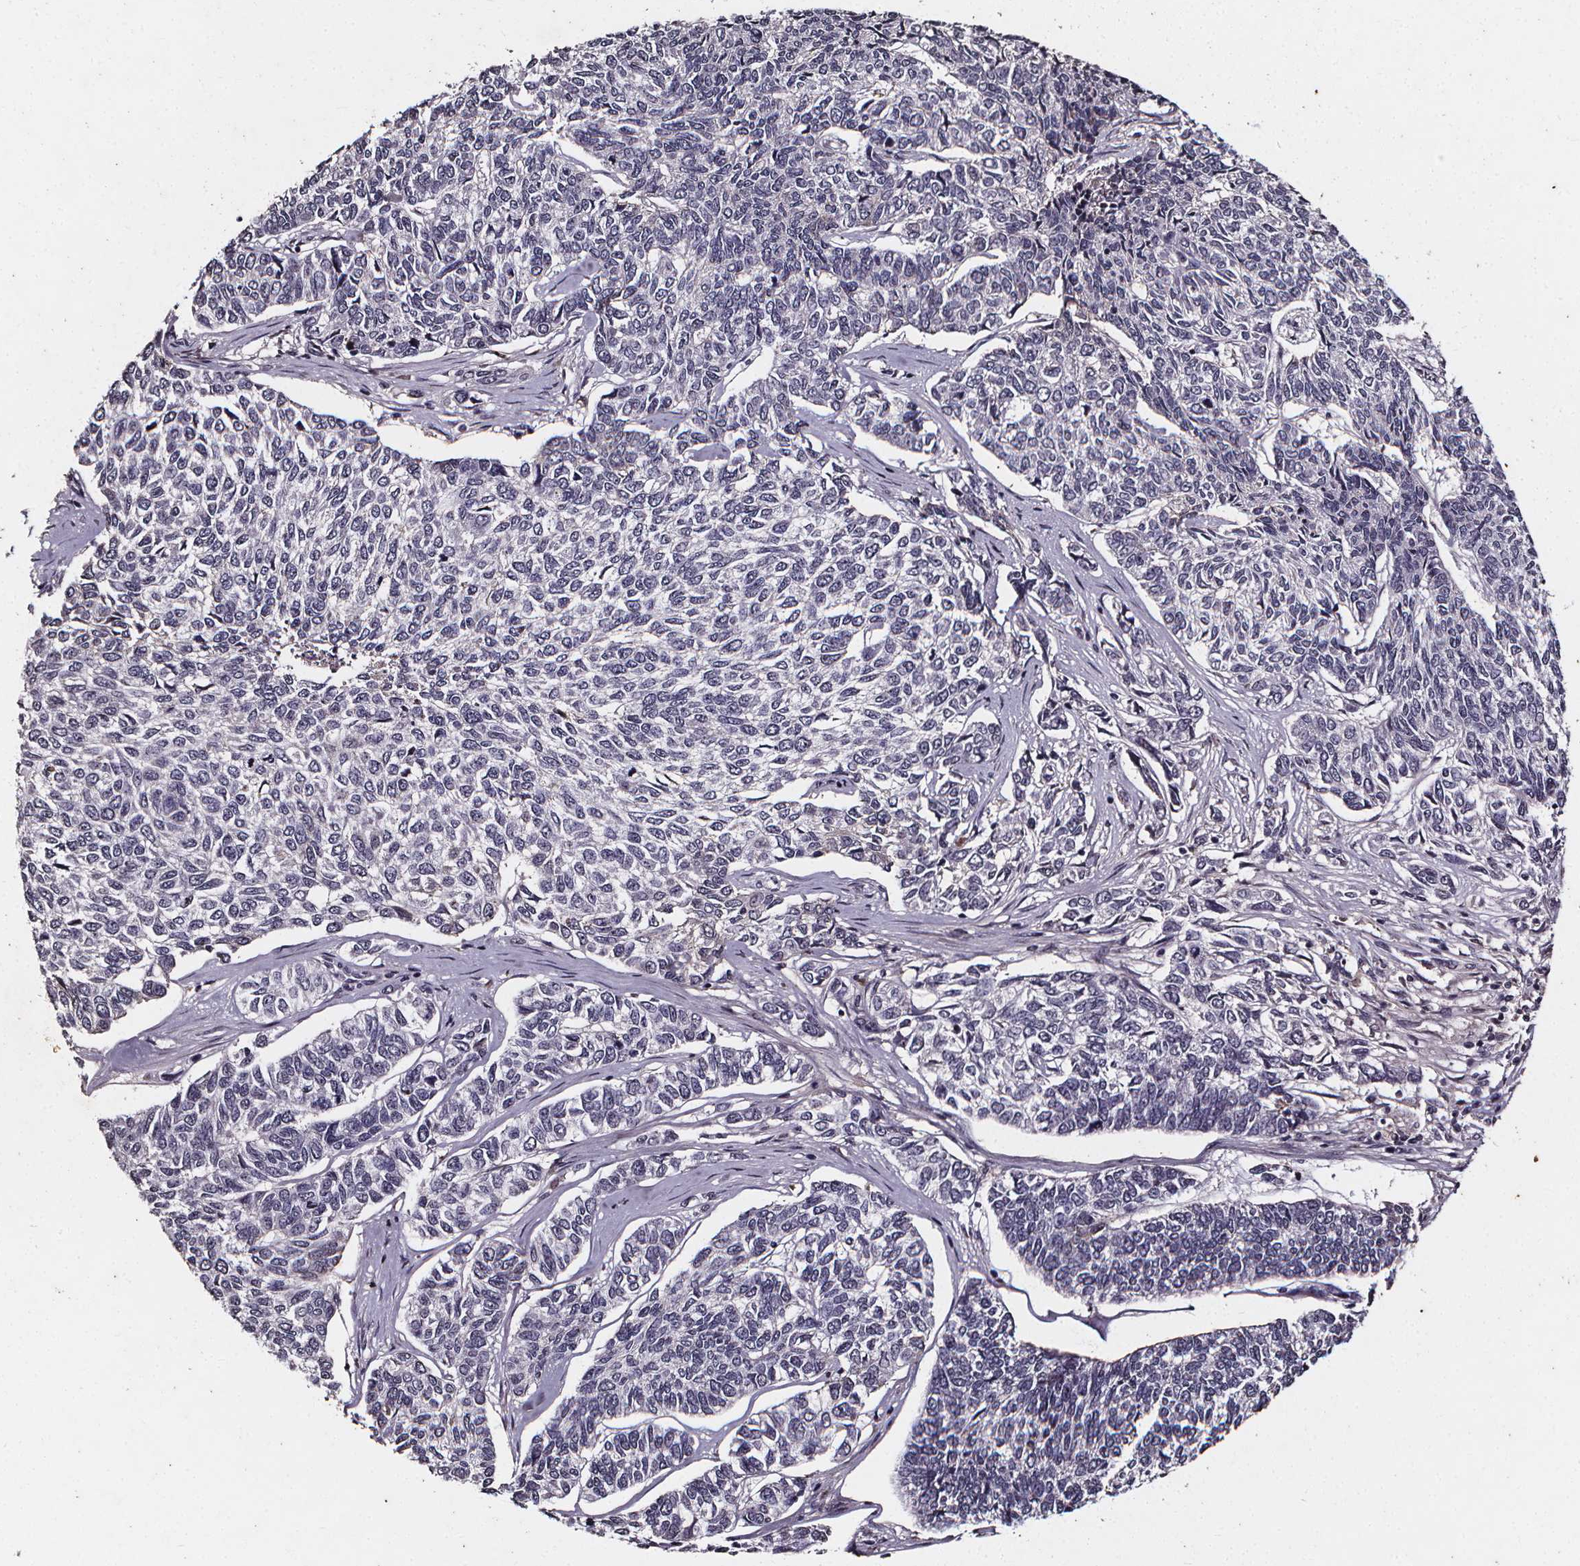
{"staining": {"intensity": "negative", "quantity": "none", "location": "none"}, "tissue": "skin cancer", "cell_type": "Tumor cells", "image_type": "cancer", "snomed": [{"axis": "morphology", "description": "Basal cell carcinoma"}, {"axis": "topography", "description": "Skin"}], "caption": "Skin cancer (basal cell carcinoma) was stained to show a protein in brown. There is no significant staining in tumor cells. The staining was performed using DAB to visualize the protein expression in brown, while the nuclei were stained in blue with hematoxylin (Magnification: 20x).", "gene": "SPAG8", "patient": {"sex": "female", "age": 65}}